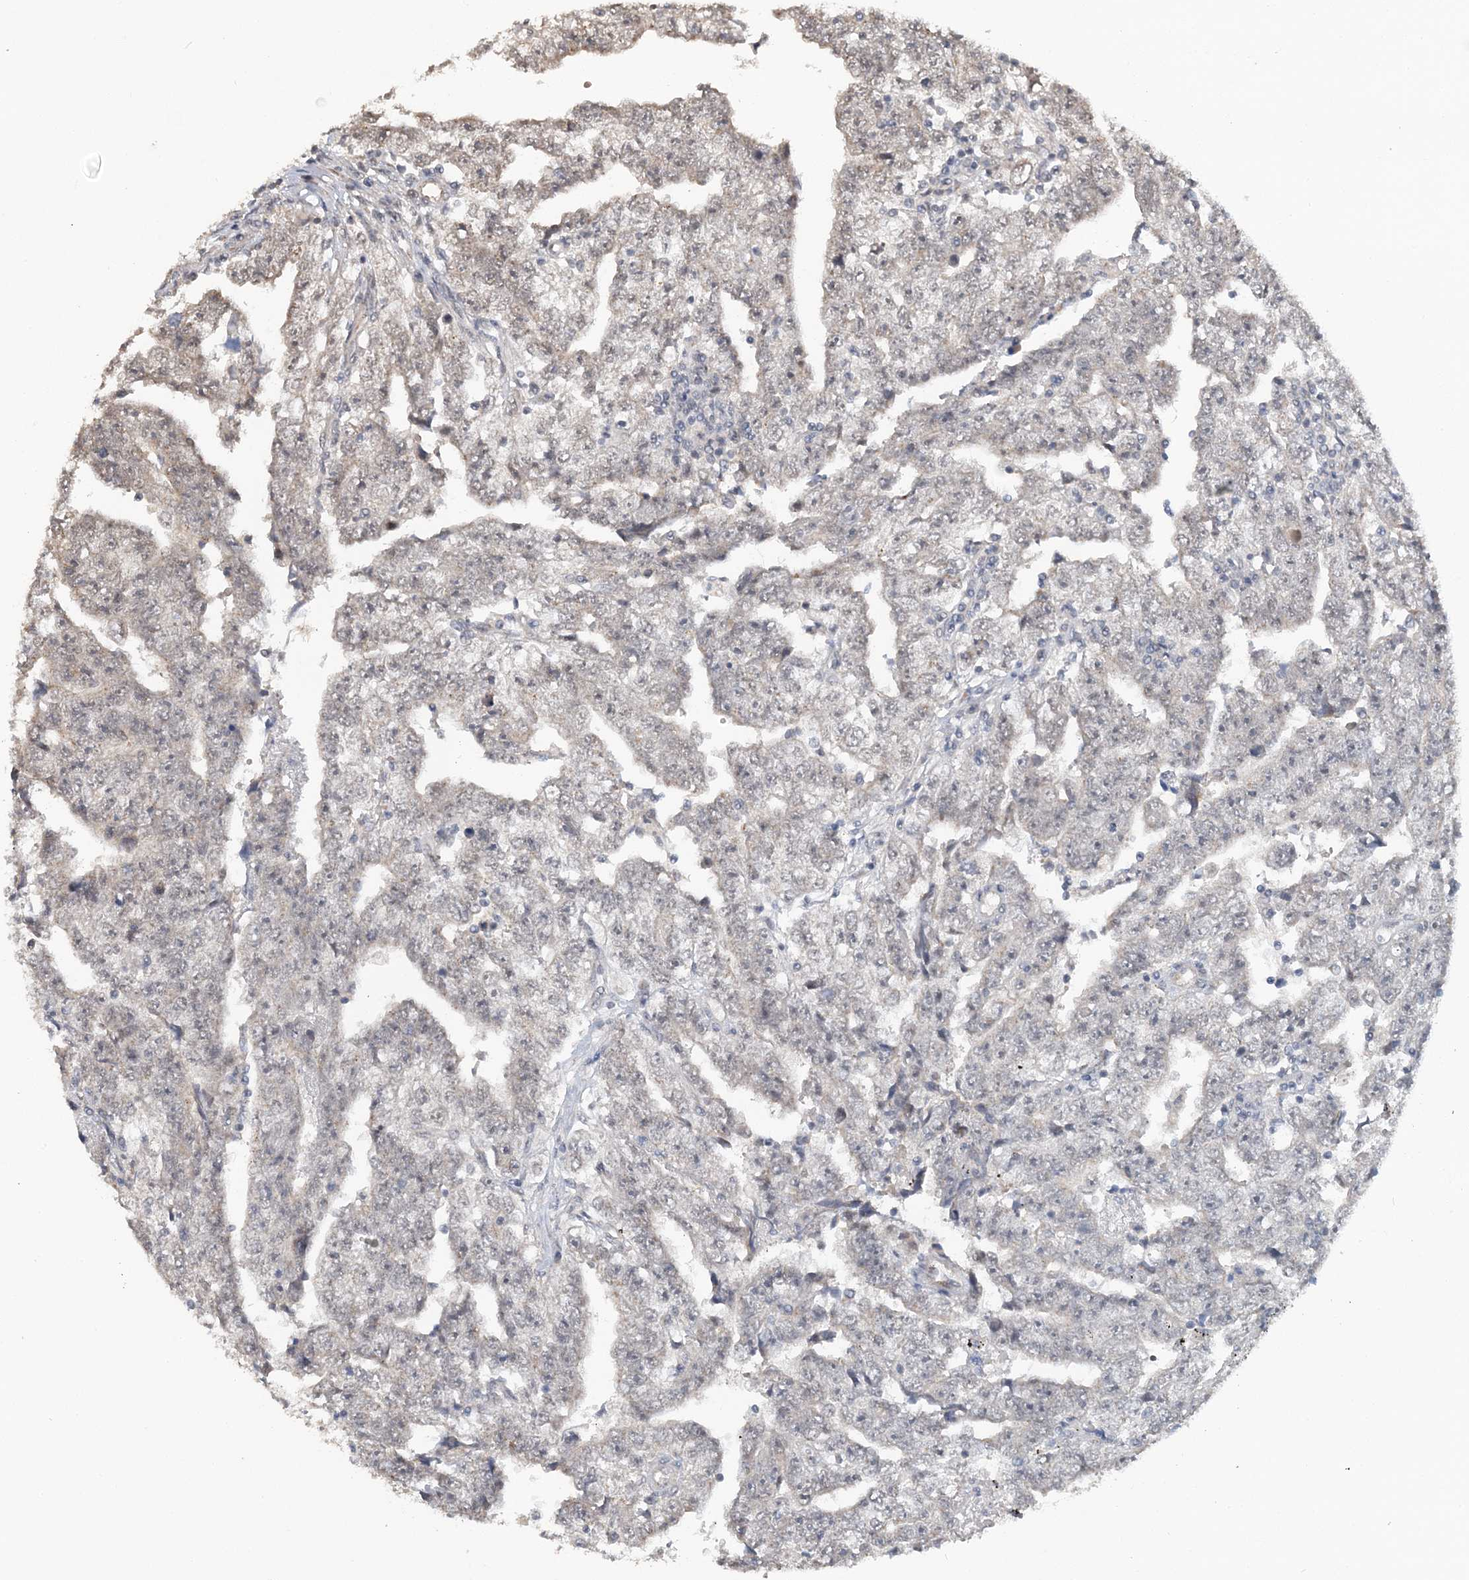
{"staining": {"intensity": "negative", "quantity": "none", "location": "none"}, "tissue": "testis cancer", "cell_type": "Tumor cells", "image_type": "cancer", "snomed": [{"axis": "morphology", "description": "Carcinoma, Embryonal, NOS"}, {"axis": "topography", "description": "Testis"}], "caption": "A micrograph of embryonal carcinoma (testis) stained for a protein reveals no brown staining in tumor cells.", "gene": "TSHZ2", "patient": {"sex": "male", "age": 25}}